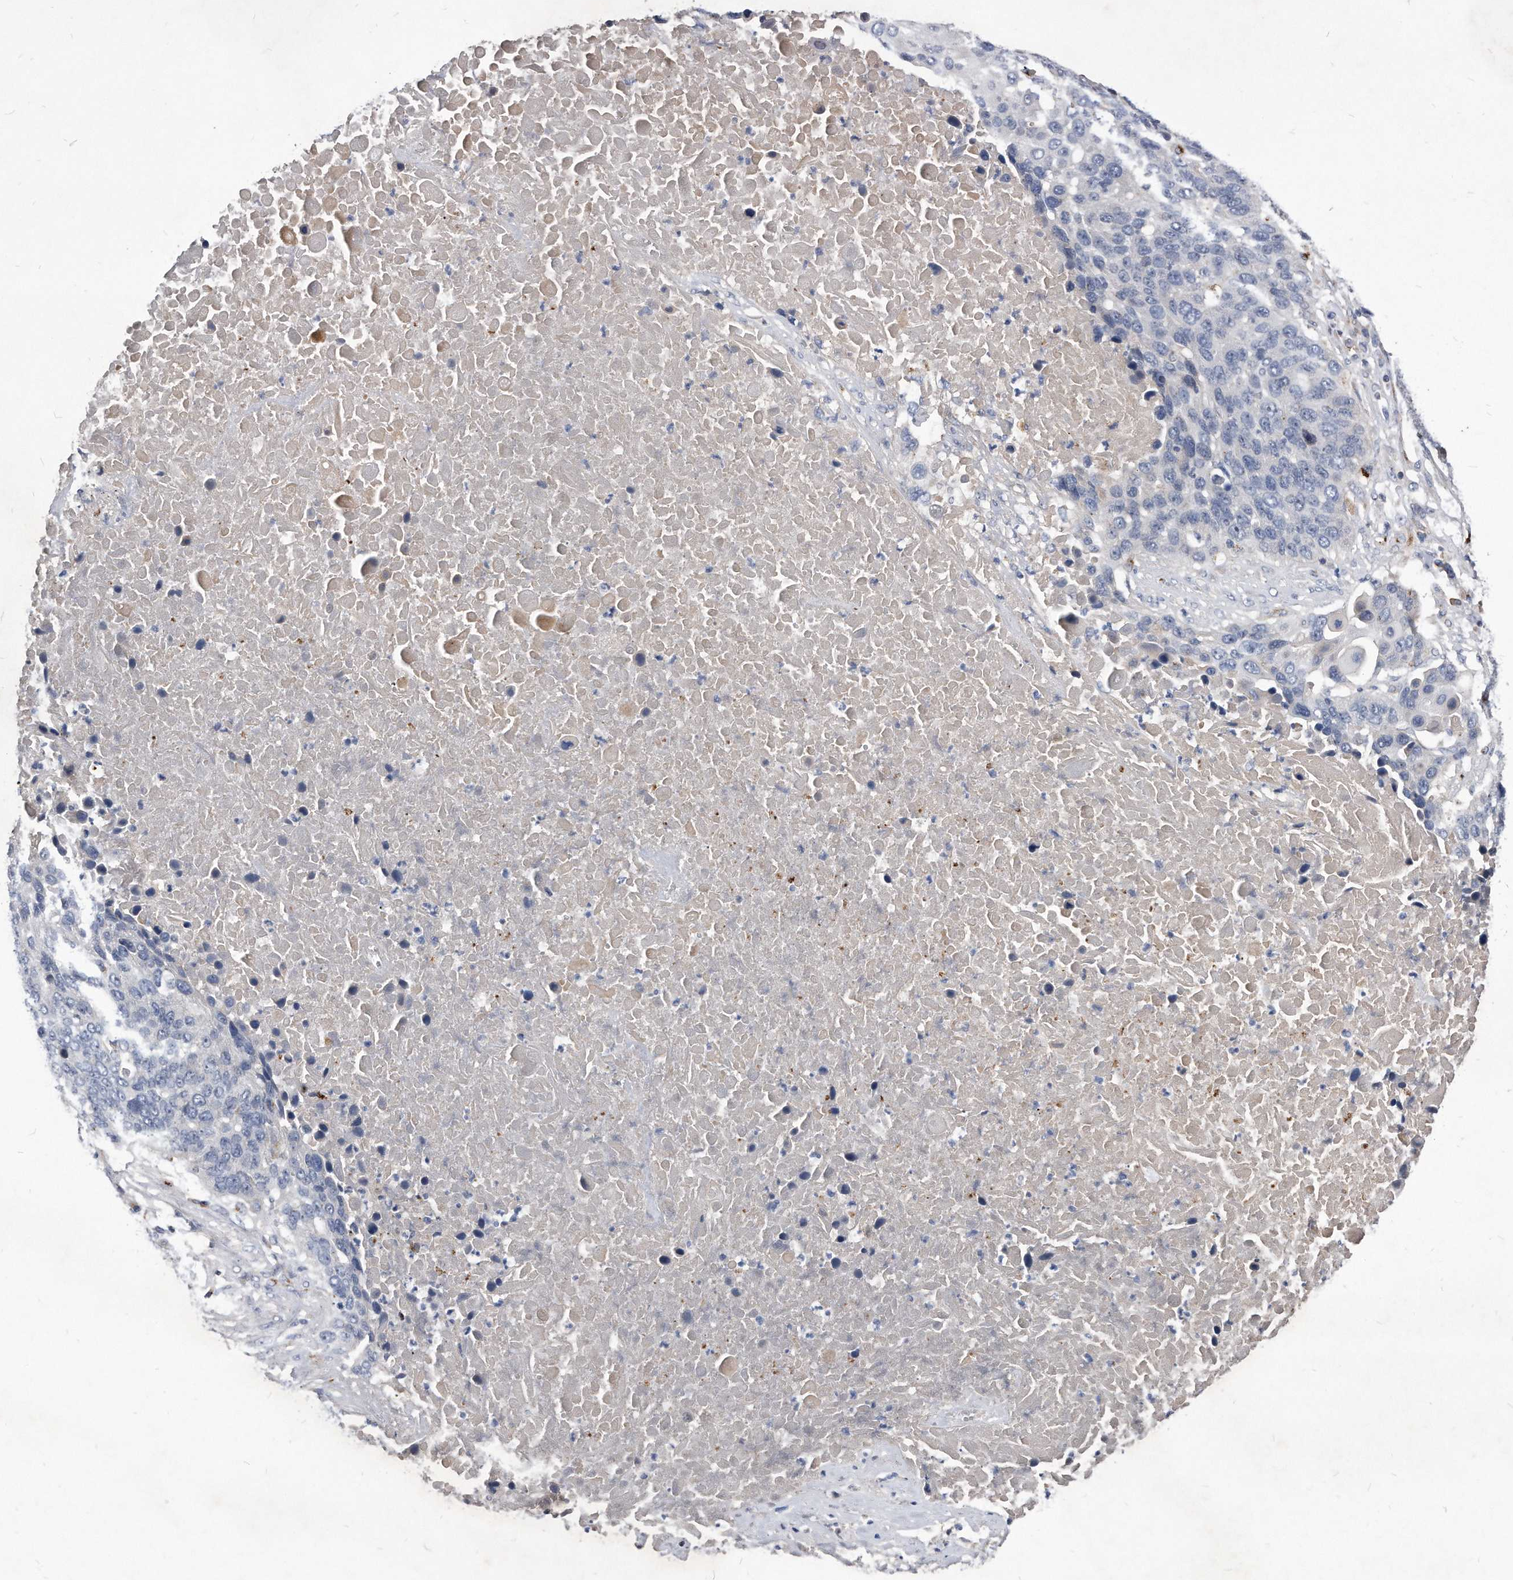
{"staining": {"intensity": "negative", "quantity": "none", "location": "none"}, "tissue": "lung cancer", "cell_type": "Tumor cells", "image_type": "cancer", "snomed": [{"axis": "morphology", "description": "Squamous cell carcinoma, NOS"}, {"axis": "topography", "description": "Lung"}], "caption": "An immunohistochemistry micrograph of squamous cell carcinoma (lung) is shown. There is no staining in tumor cells of squamous cell carcinoma (lung).", "gene": "MGAT4A", "patient": {"sex": "male", "age": 66}}